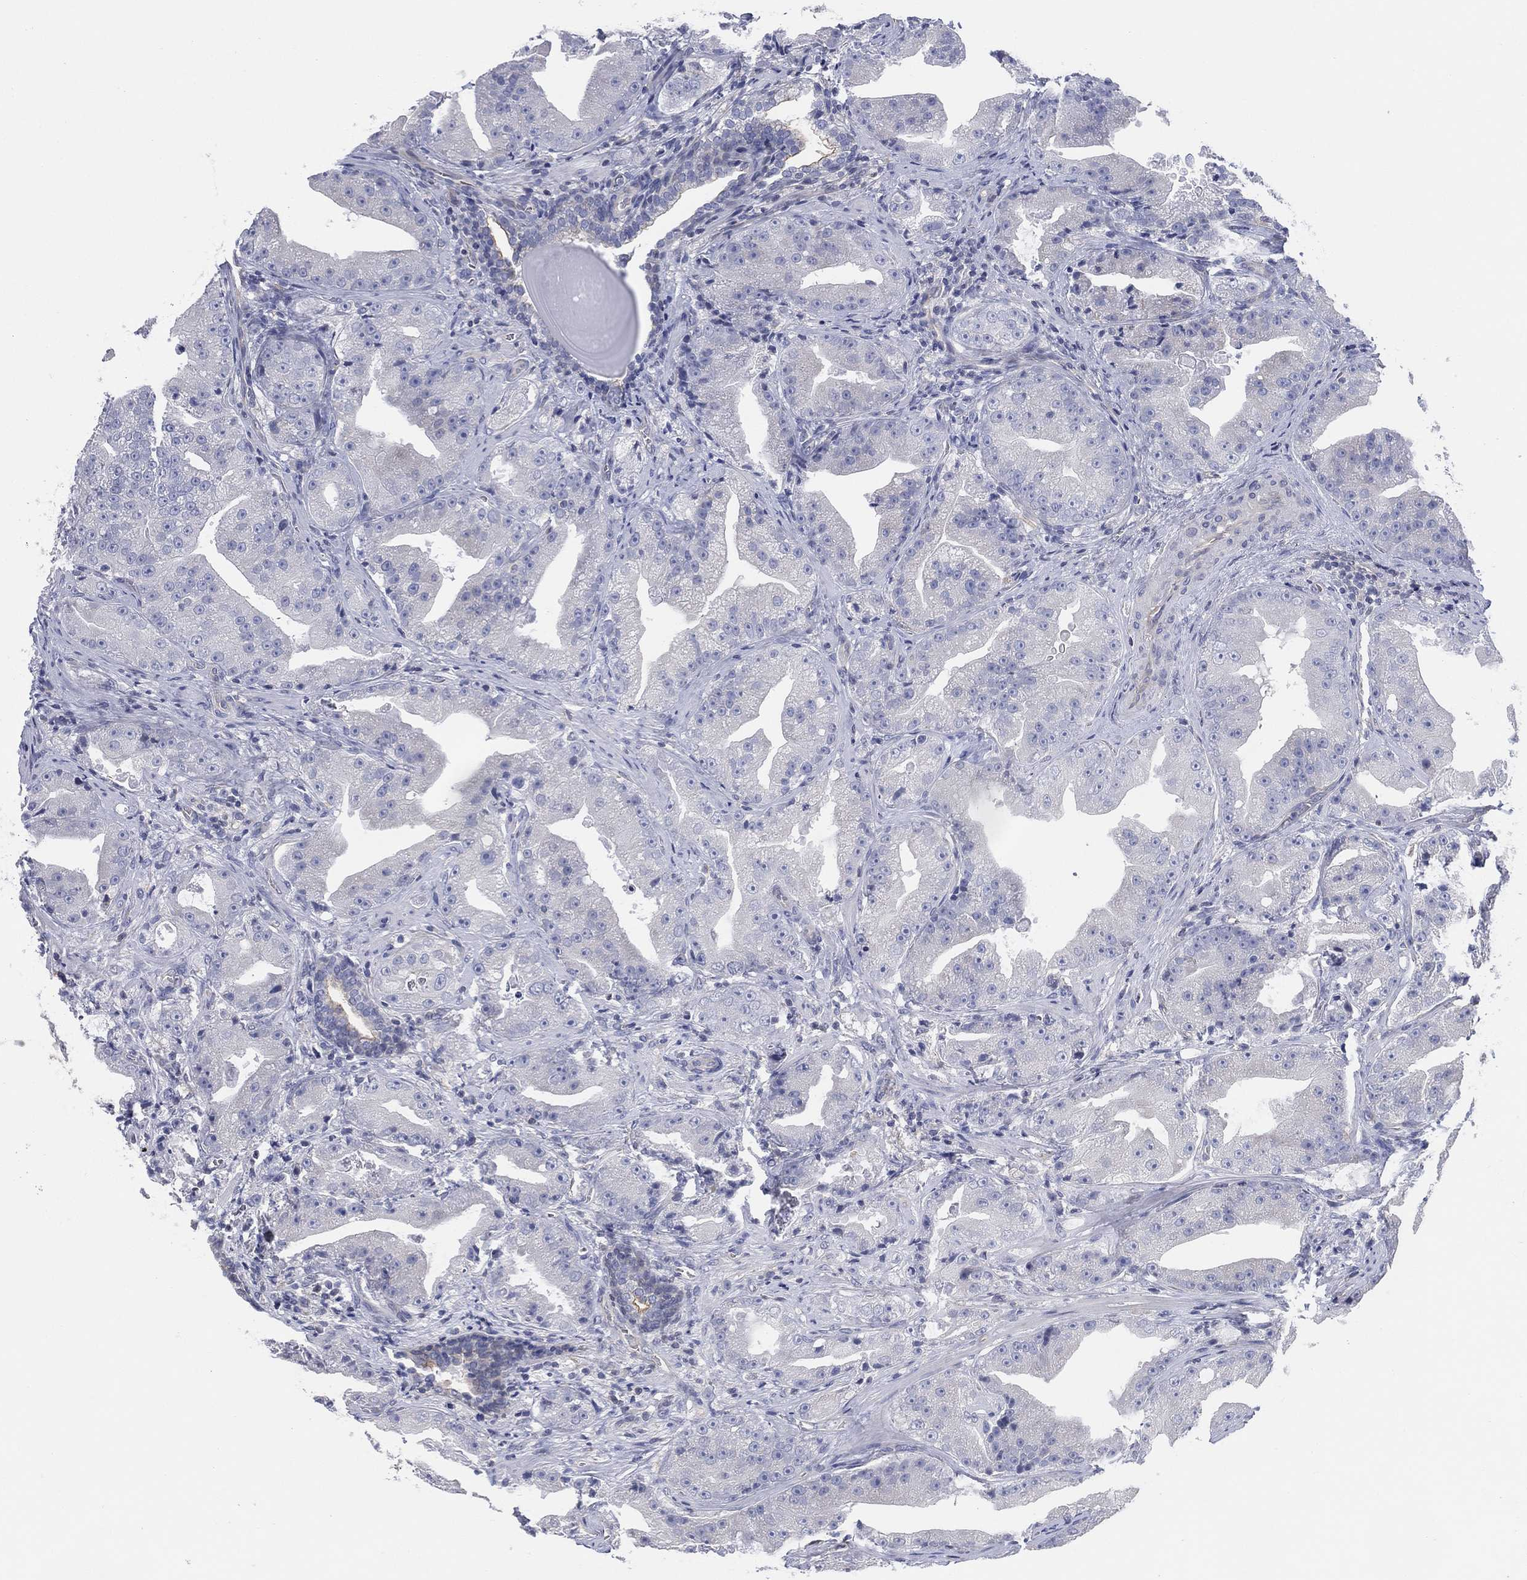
{"staining": {"intensity": "negative", "quantity": "none", "location": "none"}, "tissue": "prostate cancer", "cell_type": "Tumor cells", "image_type": "cancer", "snomed": [{"axis": "morphology", "description": "Adenocarcinoma, Low grade"}, {"axis": "topography", "description": "Prostate"}], "caption": "The immunohistochemistry (IHC) histopathology image has no significant expression in tumor cells of adenocarcinoma (low-grade) (prostate) tissue.", "gene": "CFTR", "patient": {"sex": "male", "age": 62}}